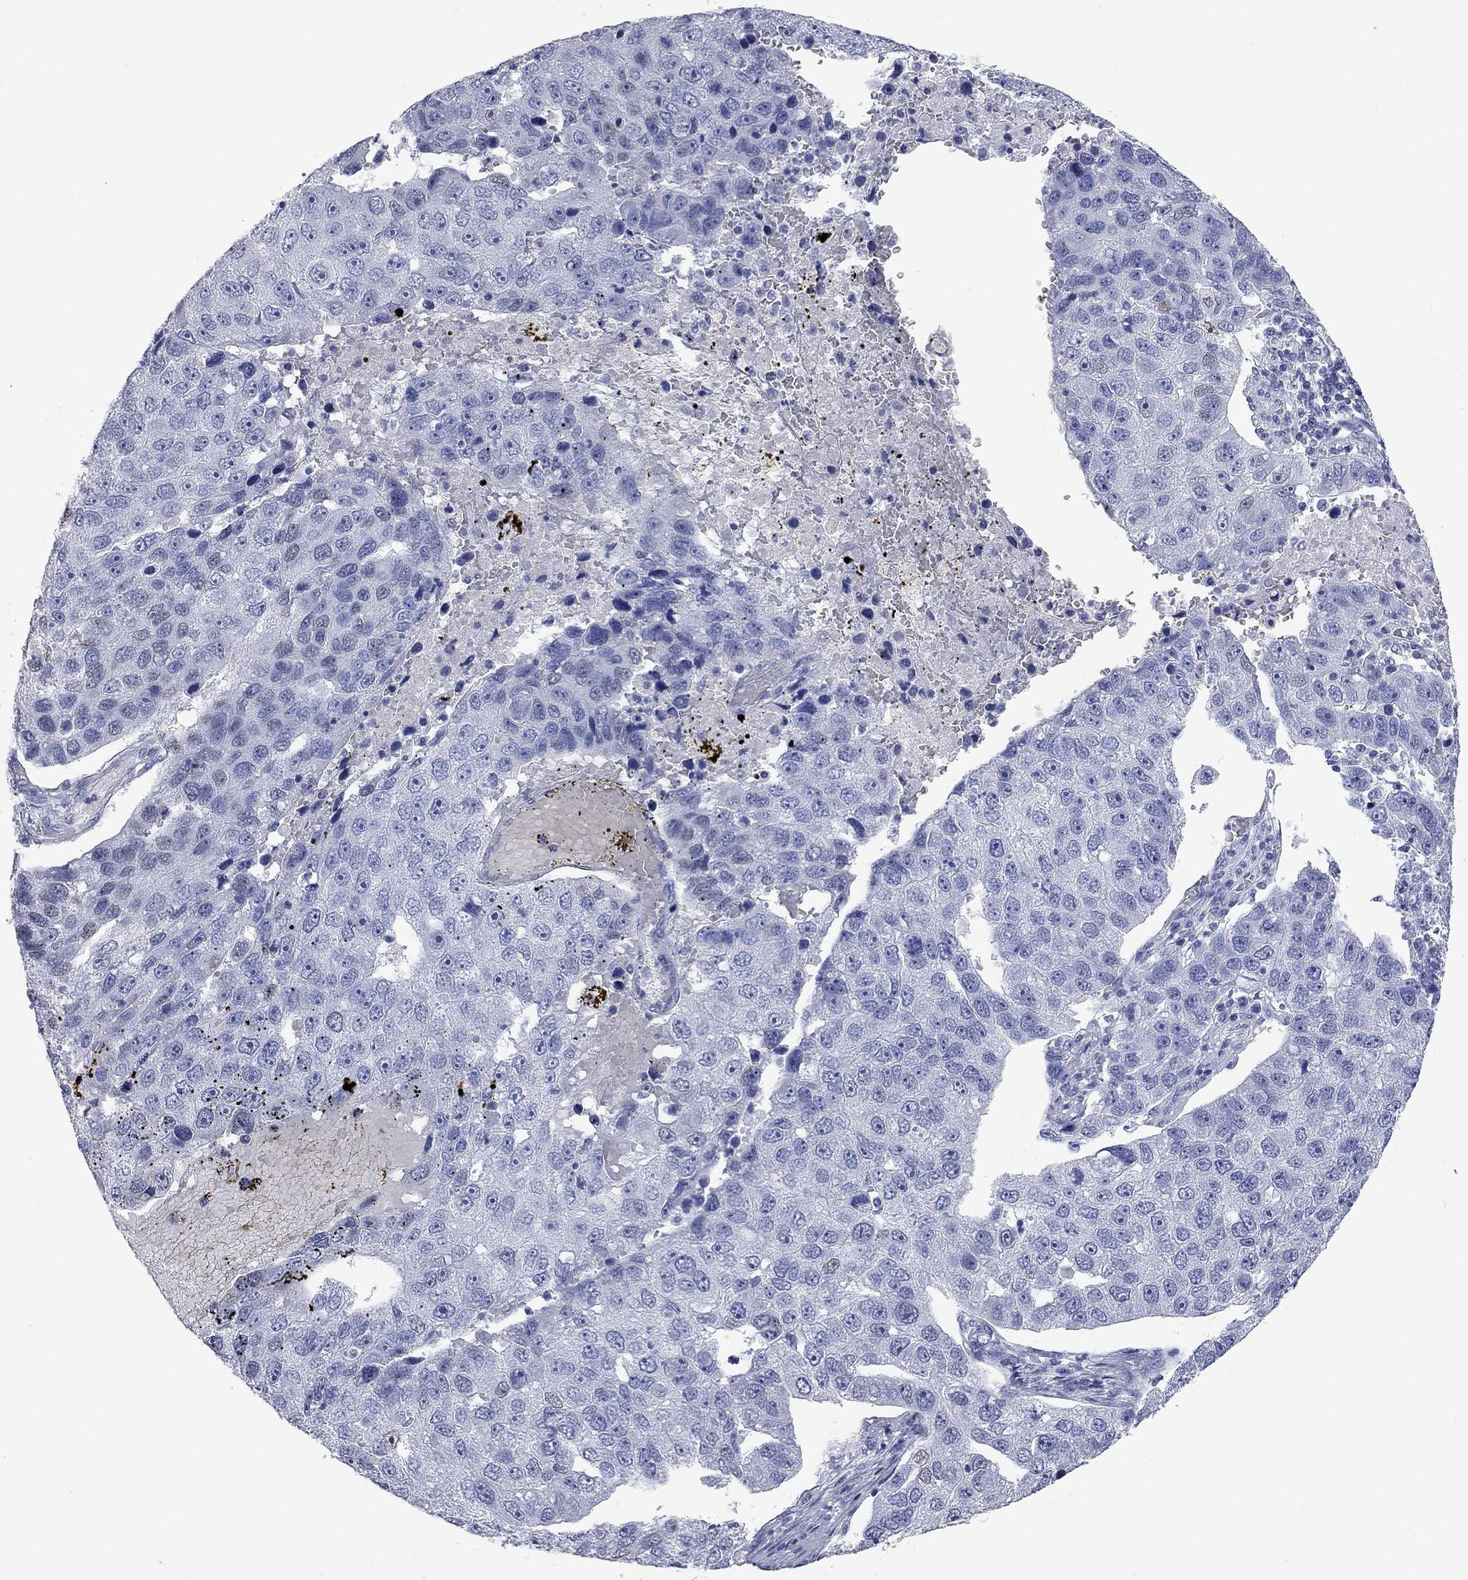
{"staining": {"intensity": "negative", "quantity": "none", "location": "none"}, "tissue": "pancreatic cancer", "cell_type": "Tumor cells", "image_type": "cancer", "snomed": [{"axis": "morphology", "description": "Adenocarcinoma, NOS"}, {"axis": "topography", "description": "Pancreas"}], "caption": "Immunohistochemical staining of adenocarcinoma (pancreatic) shows no significant expression in tumor cells.", "gene": "FAM221B", "patient": {"sex": "female", "age": 61}}